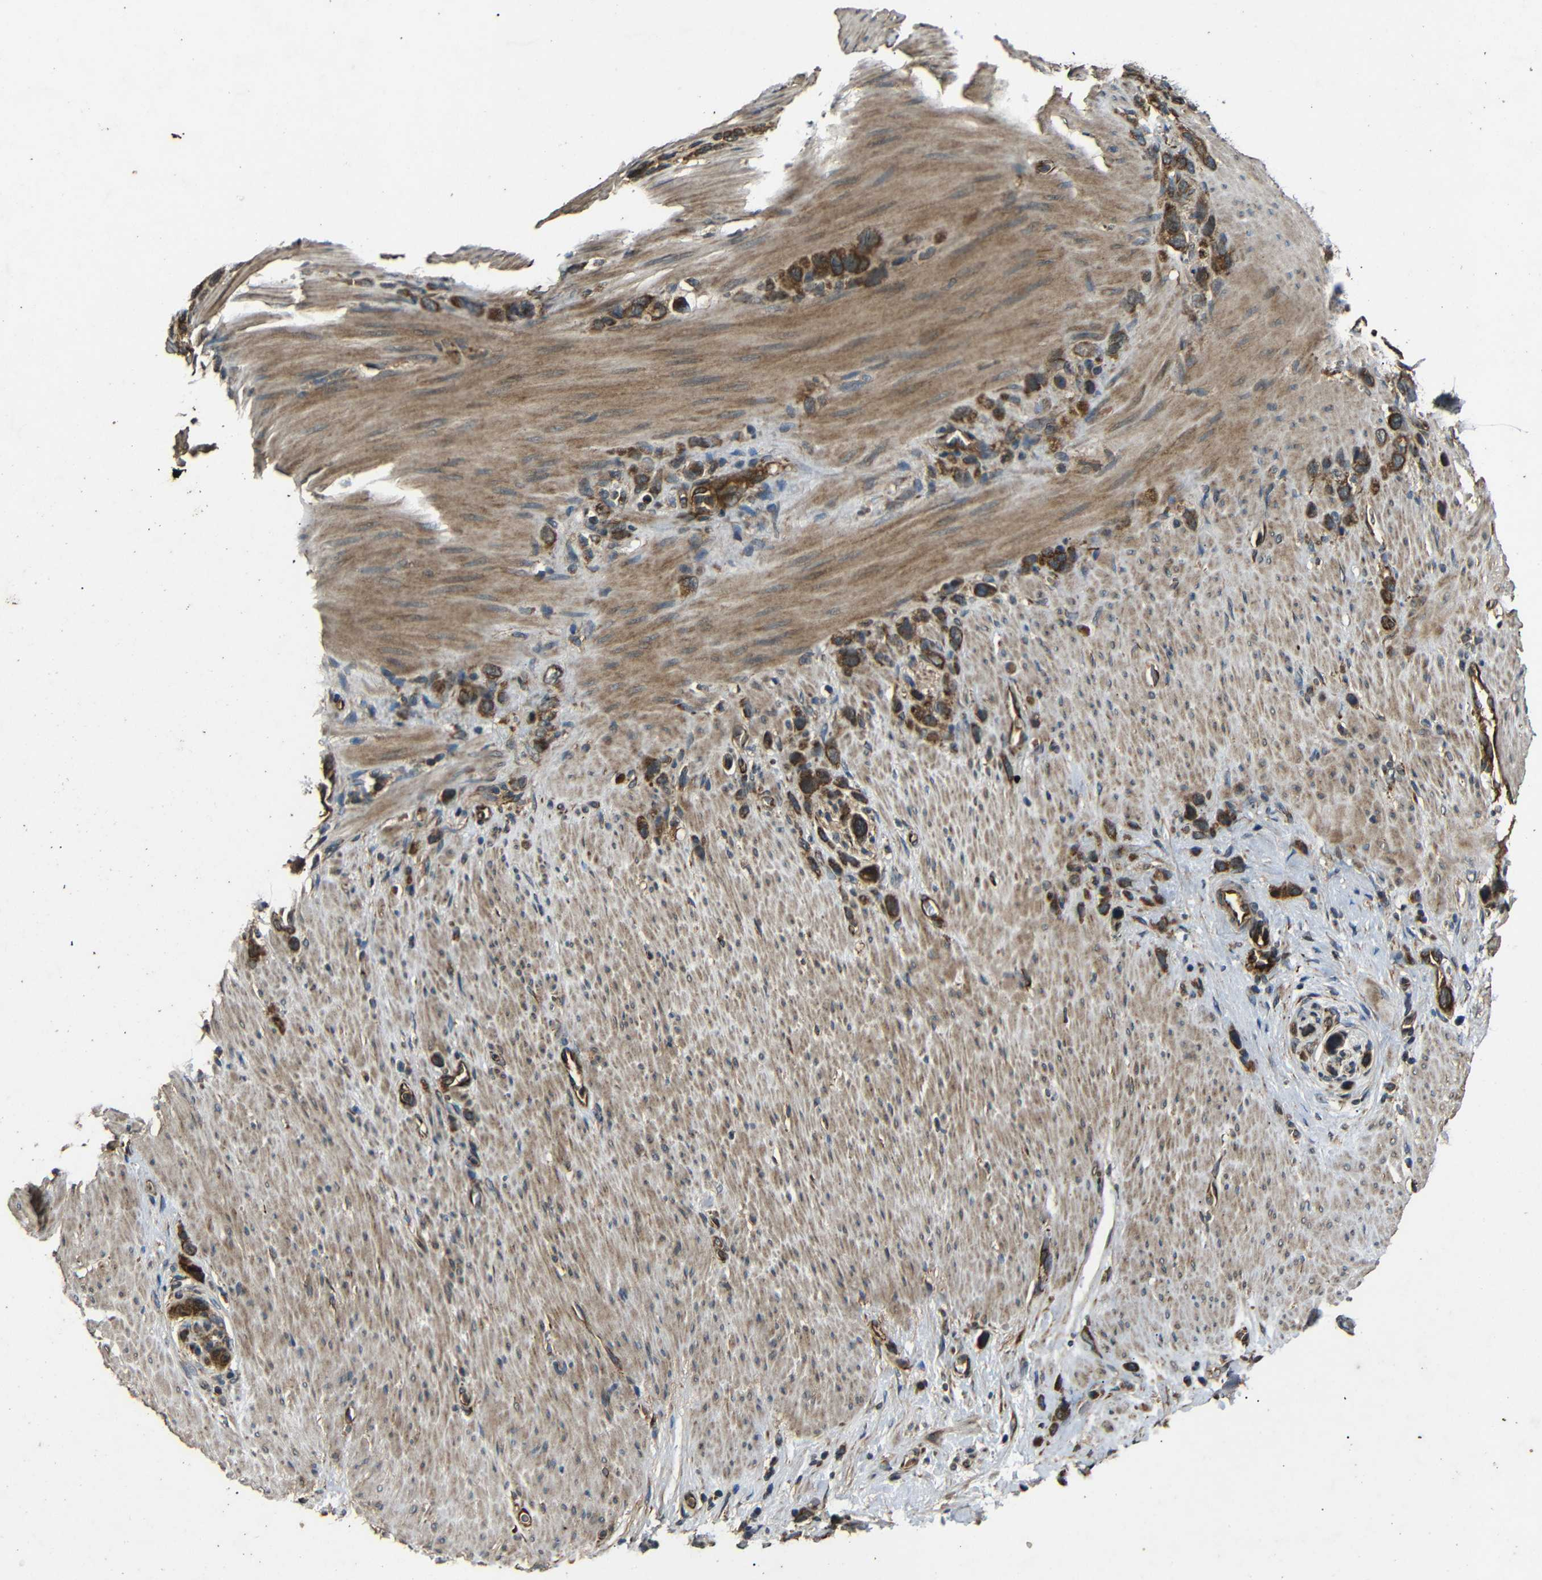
{"staining": {"intensity": "strong", "quantity": ">75%", "location": "cytoplasmic/membranous"}, "tissue": "stomach cancer", "cell_type": "Tumor cells", "image_type": "cancer", "snomed": [{"axis": "morphology", "description": "Adenocarcinoma, NOS"}, {"axis": "morphology", "description": "Adenocarcinoma, High grade"}, {"axis": "topography", "description": "Stomach, upper"}, {"axis": "topography", "description": "Stomach, lower"}], "caption": "A histopathology image showing strong cytoplasmic/membranous staining in approximately >75% of tumor cells in stomach adenocarcinoma (high-grade), as visualized by brown immunohistochemical staining.", "gene": "TRPC1", "patient": {"sex": "female", "age": 65}}